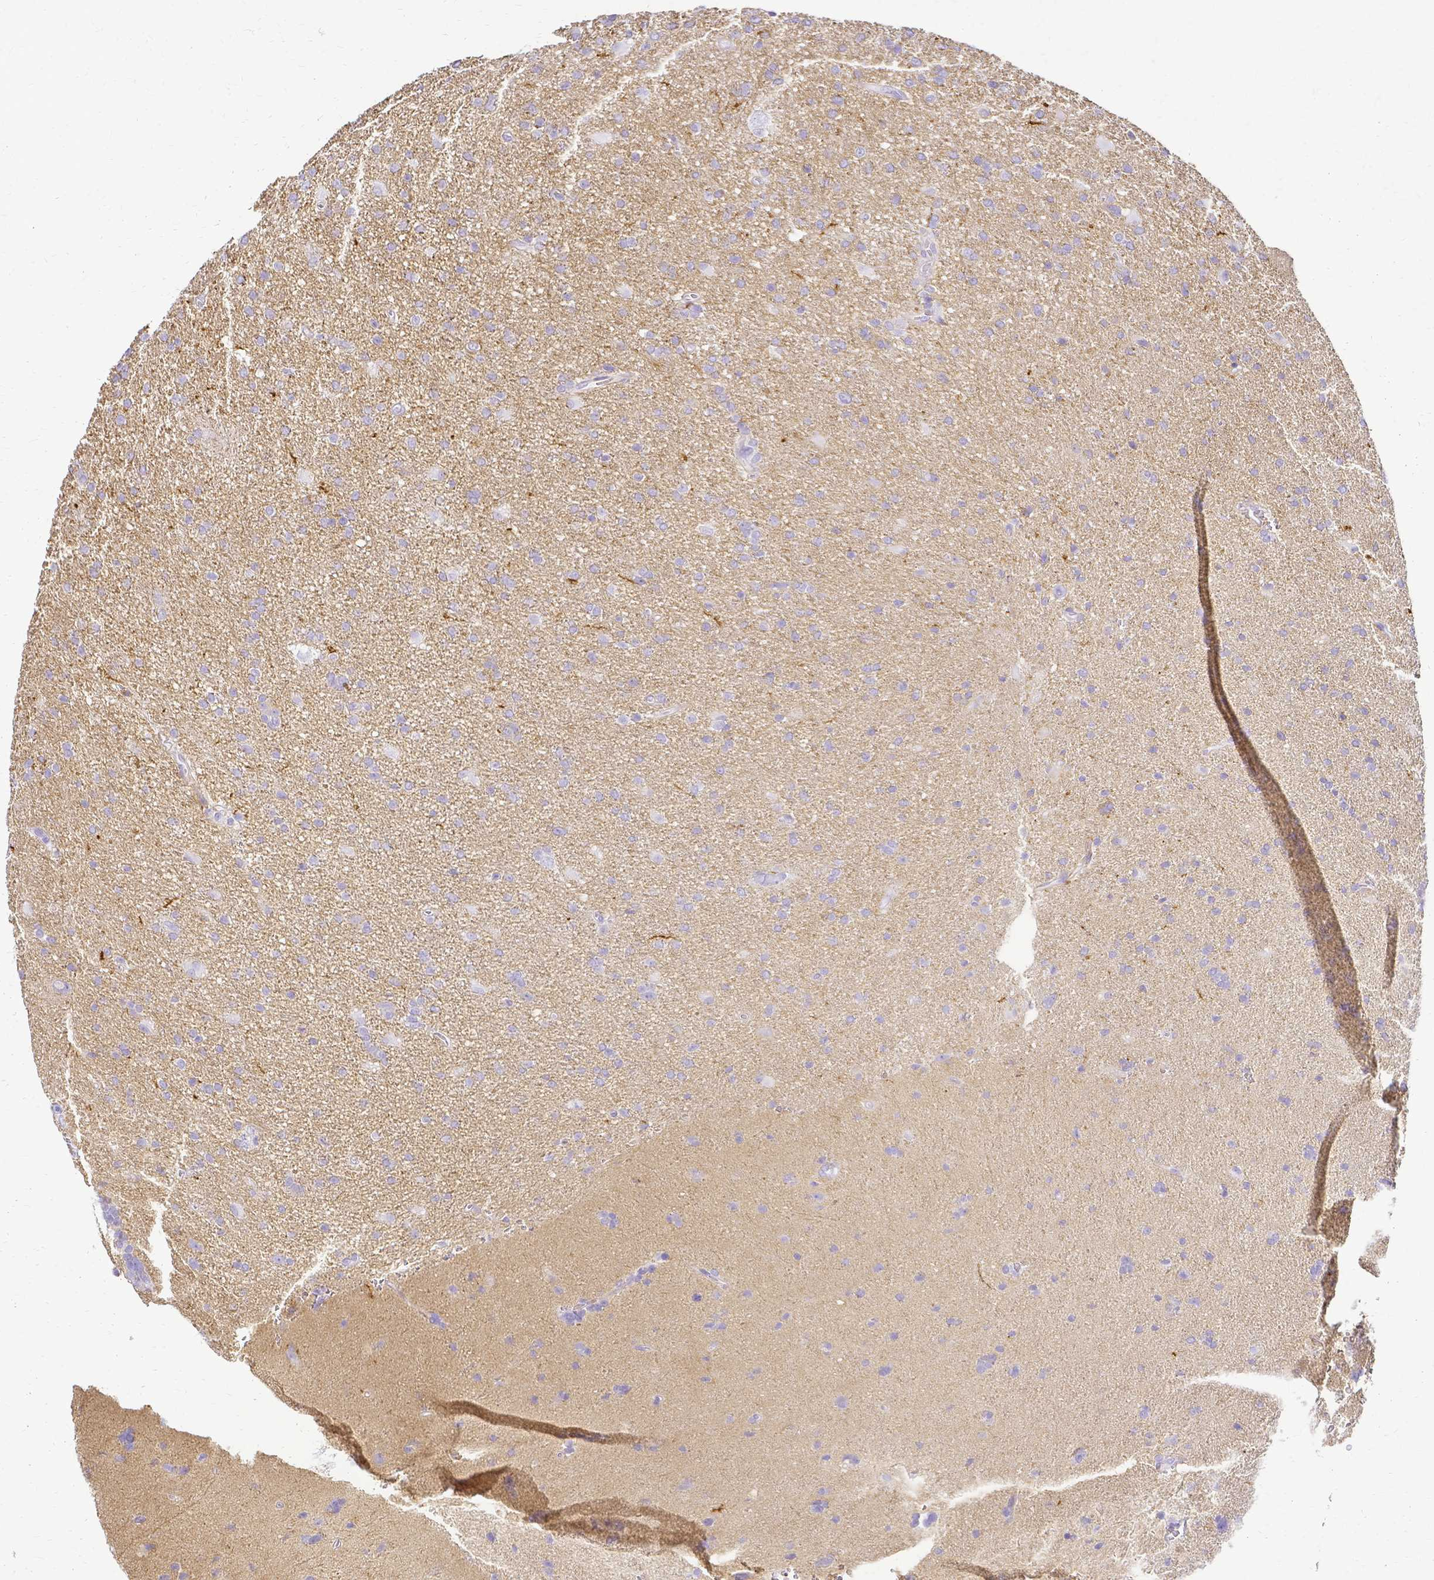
{"staining": {"intensity": "negative", "quantity": "none", "location": "none"}, "tissue": "glioma", "cell_type": "Tumor cells", "image_type": "cancer", "snomed": [{"axis": "morphology", "description": "Glioma, malignant, Low grade"}, {"axis": "topography", "description": "Brain"}], "caption": "Tumor cells are negative for brown protein staining in low-grade glioma (malignant).", "gene": "HSPA12A", "patient": {"sex": "male", "age": 66}}